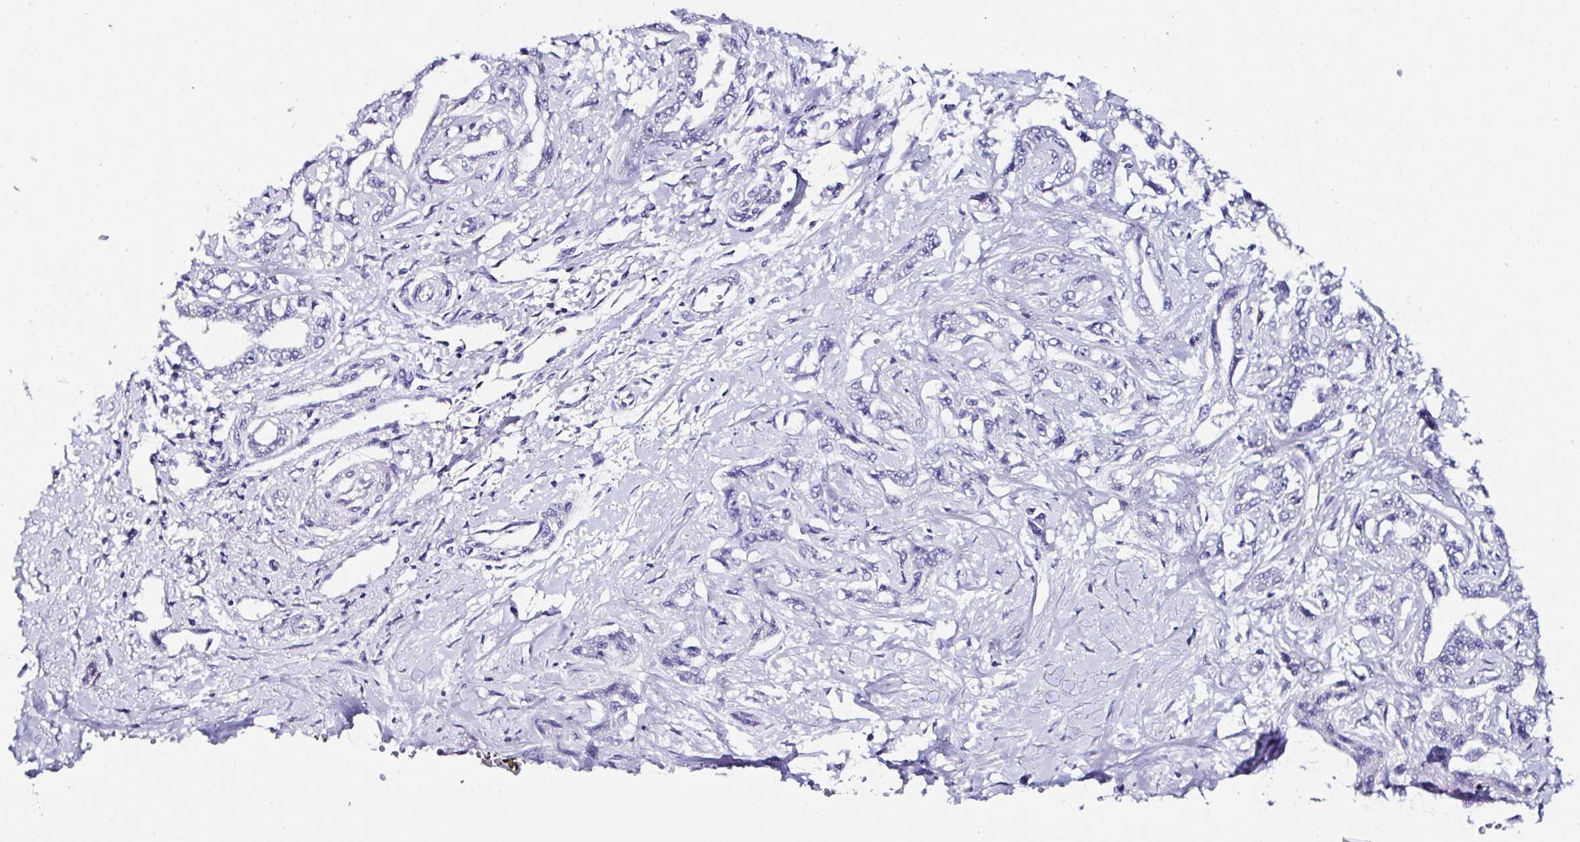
{"staining": {"intensity": "negative", "quantity": "none", "location": "none"}, "tissue": "liver cancer", "cell_type": "Tumor cells", "image_type": "cancer", "snomed": [{"axis": "morphology", "description": "Cholangiocarcinoma"}, {"axis": "topography", "description": "Liver"}], "caption": "Protein analysis of liver cancer exhibits no significant staining in tumor cells.", "gene": "TMPRSS11E", "patient": {"sex": "male", "age": 59}}